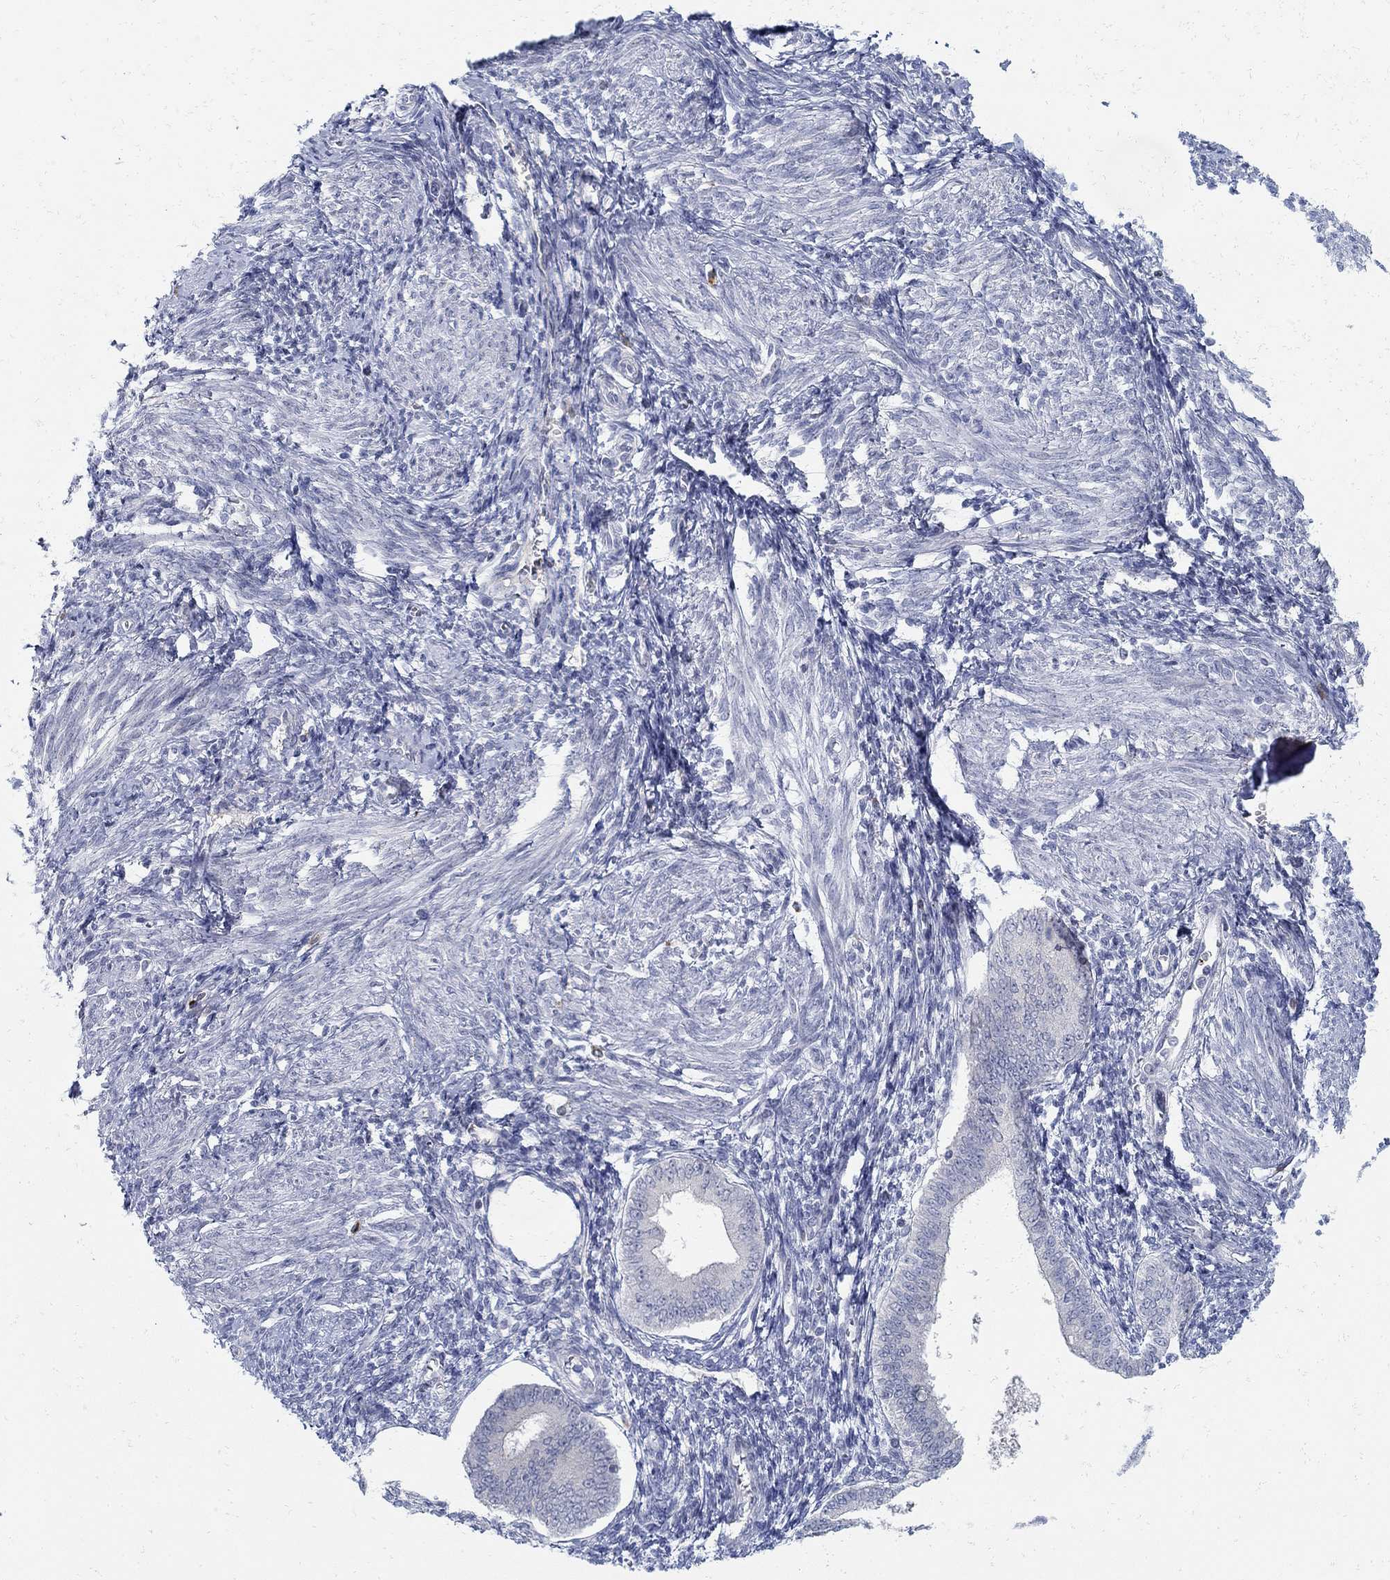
{"staining": {"intensity": "negative", "quantity": "none", "location": "none"}, "tissue": "endometrium", "cell_type": "Cells in endometrial stroma", "image_type": "normal", "snomed": [{"axis": "morphology", "description": "Normal tissue, NOS"}, {"axis": "topography", "description": "Endometrium"}], "caption": "Immunohistochemistry (IHC) micrograph of benign endometrium: endometrium stained with DAB (3,3'-diaminobenzidine) demonstrates no significant protein staining in cells in endometrial stroma.", "gene": "ANO7", "patient": {"sex": "female", "age": 42}}